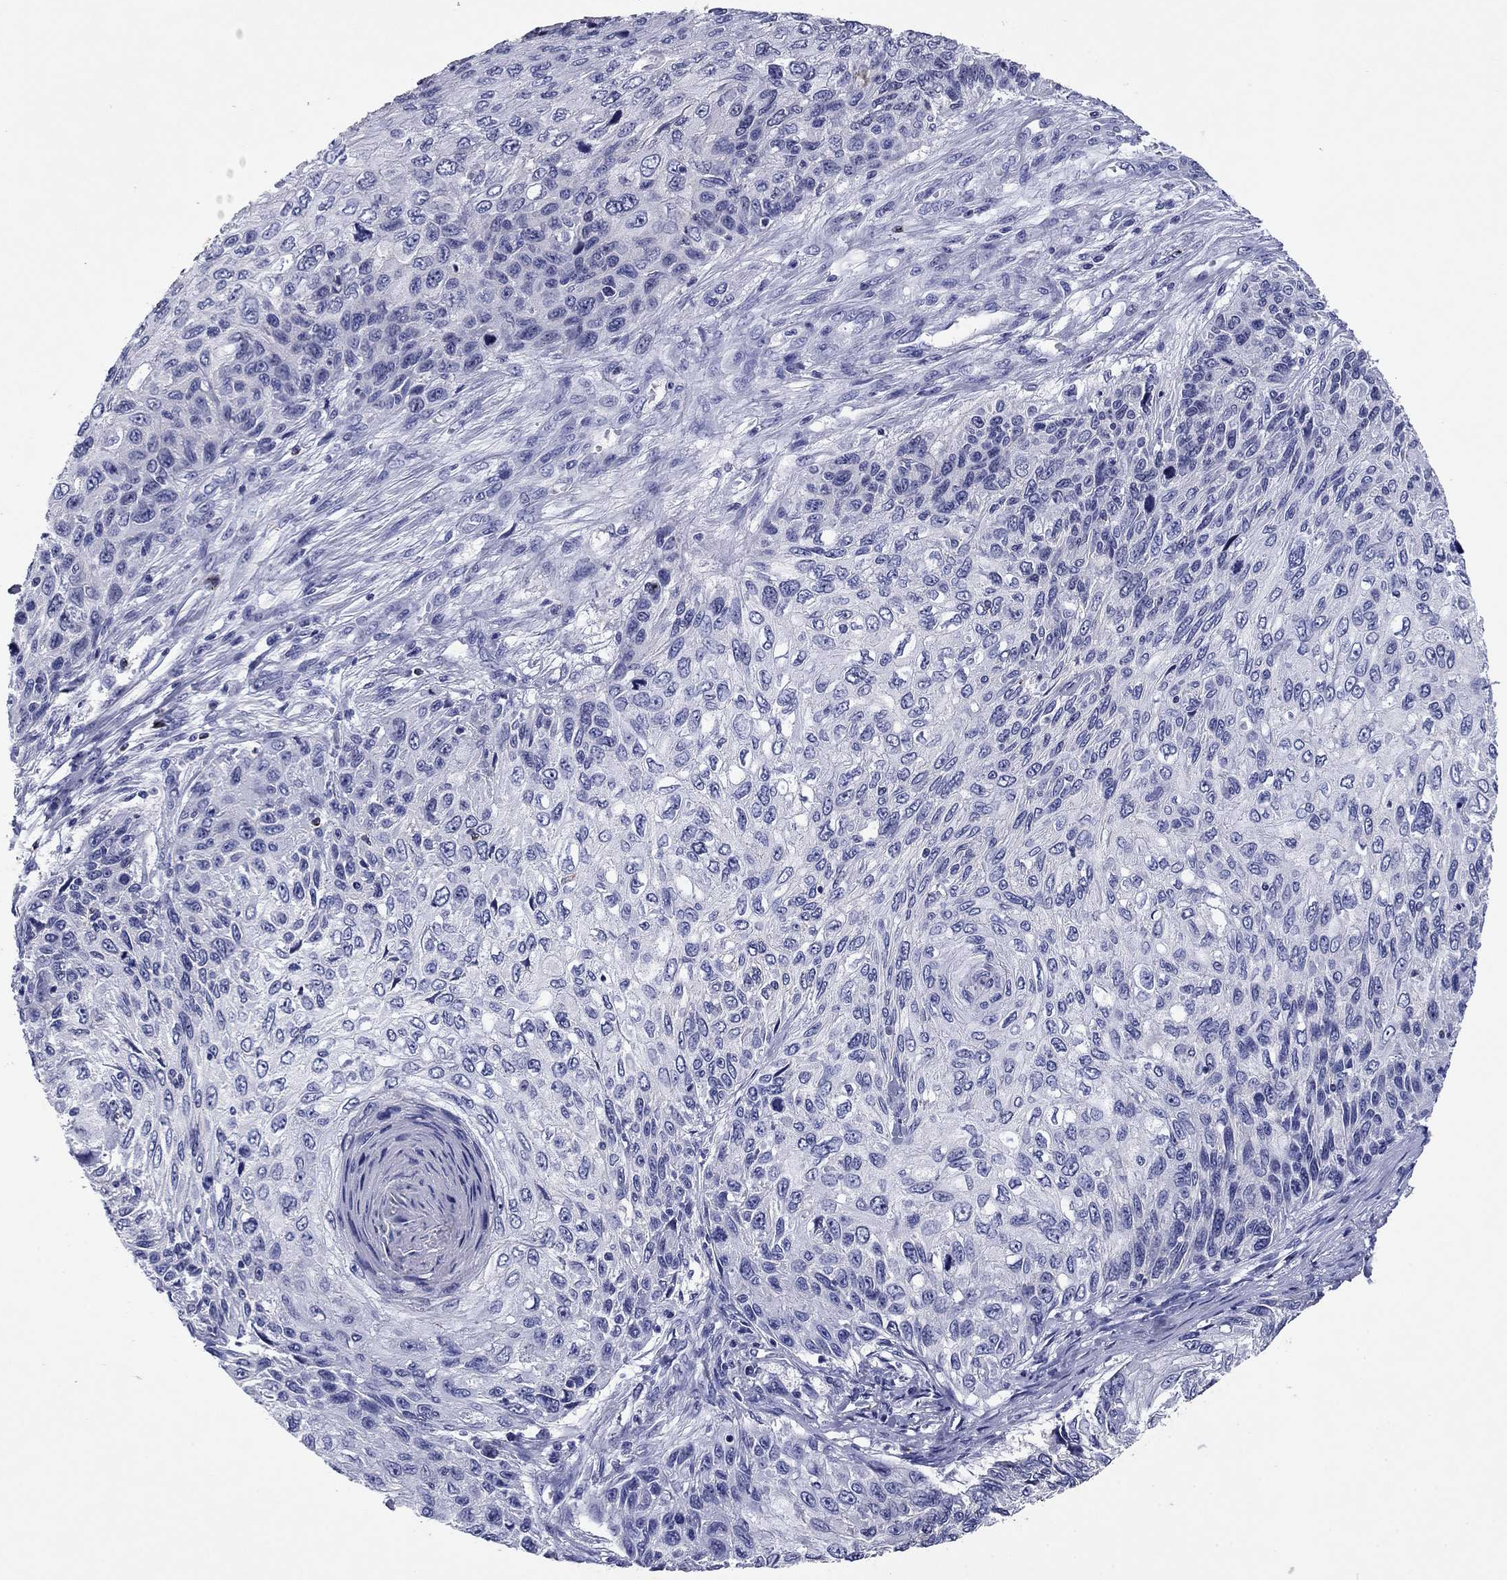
{"staining": {"intensity": "negative", "quantity": "none", "location": "none"}, "tissue": "skin cancer", "cell_type": "Tumor cells", "image_type": "cancer", "snomed": [{"axis": "morphology", "description": "Squamous cell carcinoma, NOS"}, {"axis": "topography", "description": "Skin"}], "caption": "IHC micrograph of neoplastic tissue: skin cancer (squamous cell carcinoma) stained with DAB exhibits no significant protein expression in tumor cells.", "gene": "GZMK", "patient": {"sex": "male", "age": 92}}